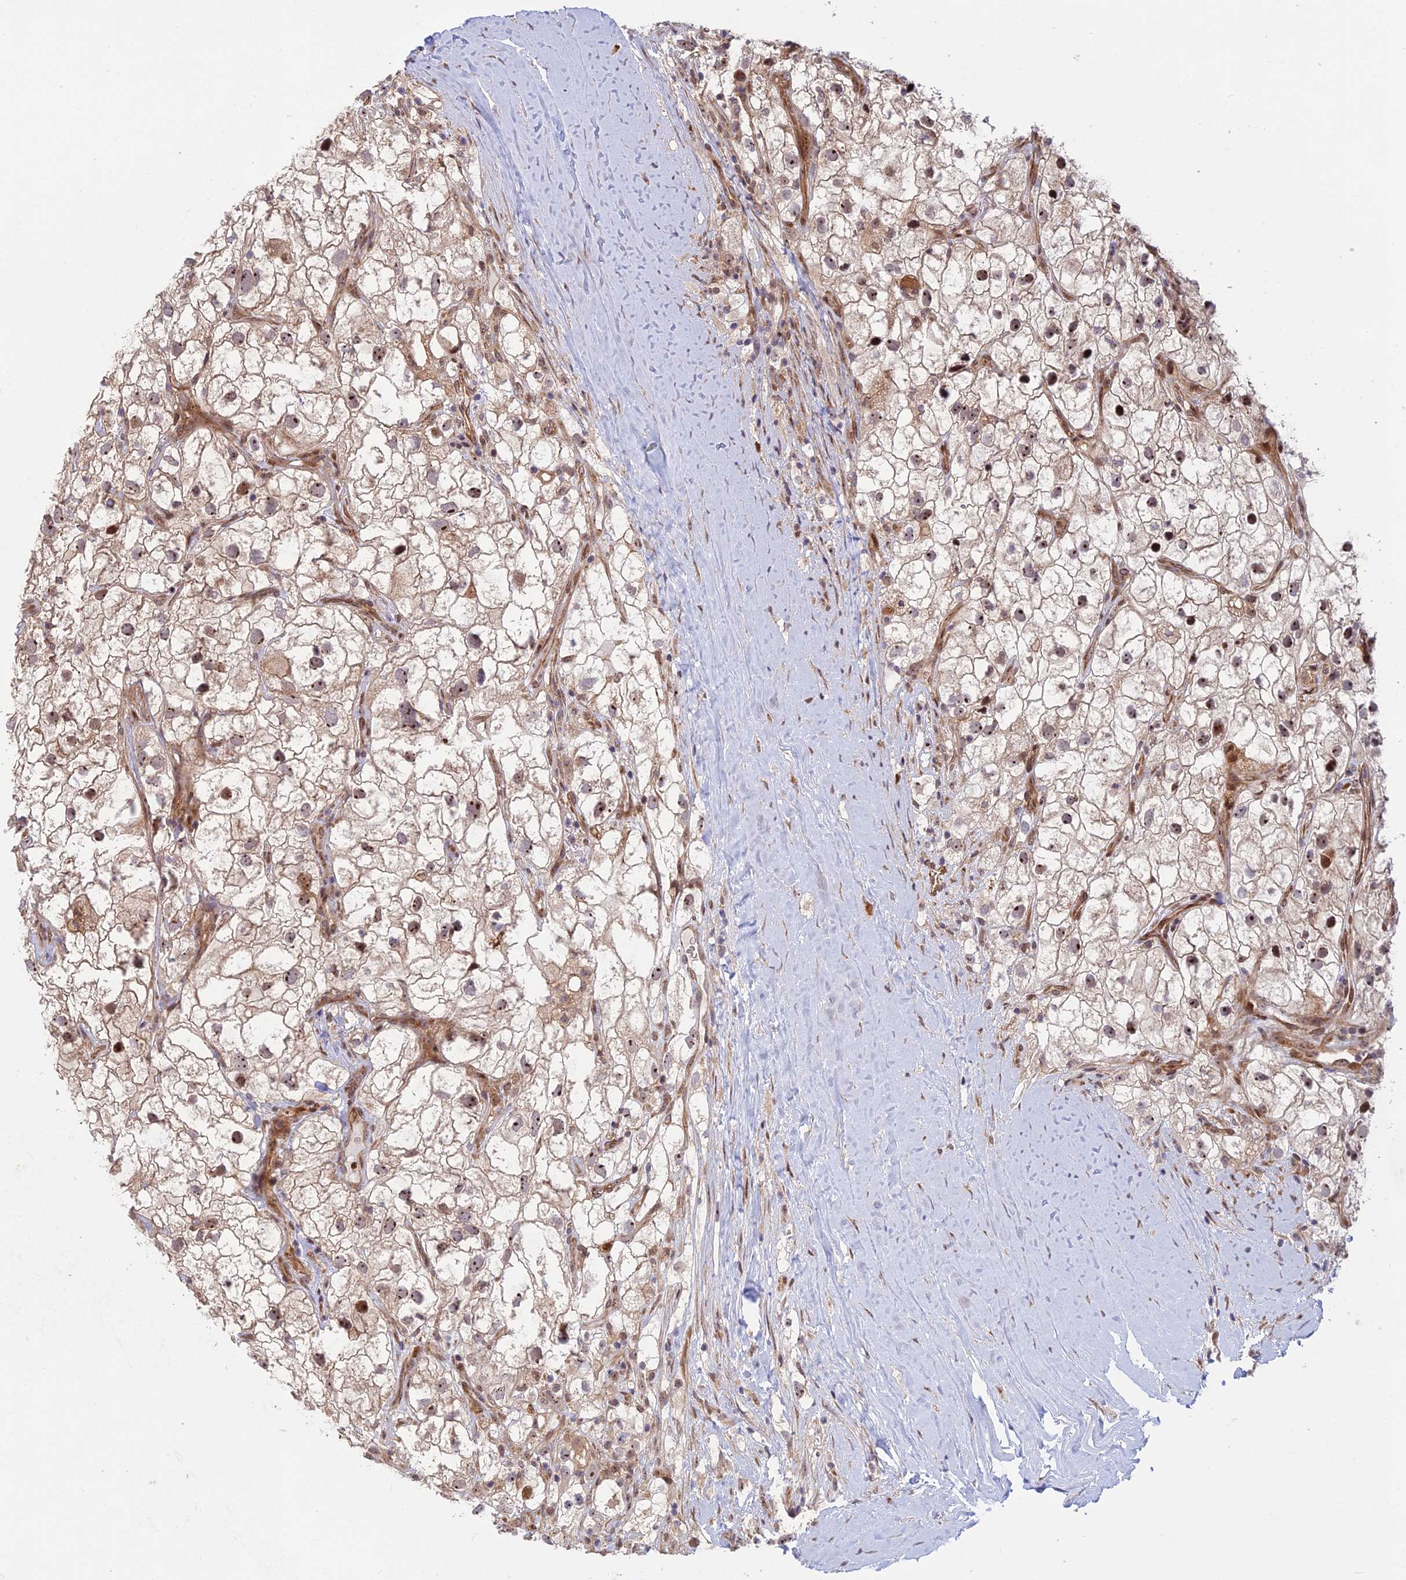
{"staining": {"intensity": "moderate", "quantity": "<25%", "location": "nuclear"}, "tissue": "renal cancer", "cell_type": "Tumor cells", "image_type": "cancer", "snomed": [{"axis": "morphology", "description": "Adenocarcinoma, NOS"}, {"axis": "topography", "description": "Kidney"}], "caption": "There is low levels of moderate nuclear positivity in tumor cells of adenocarcinoma (renal), as demonstrated by immunohistochemical staining (brown color).", "gene": "UFSP2", "patient": {"sex": "male", "age": 59}}